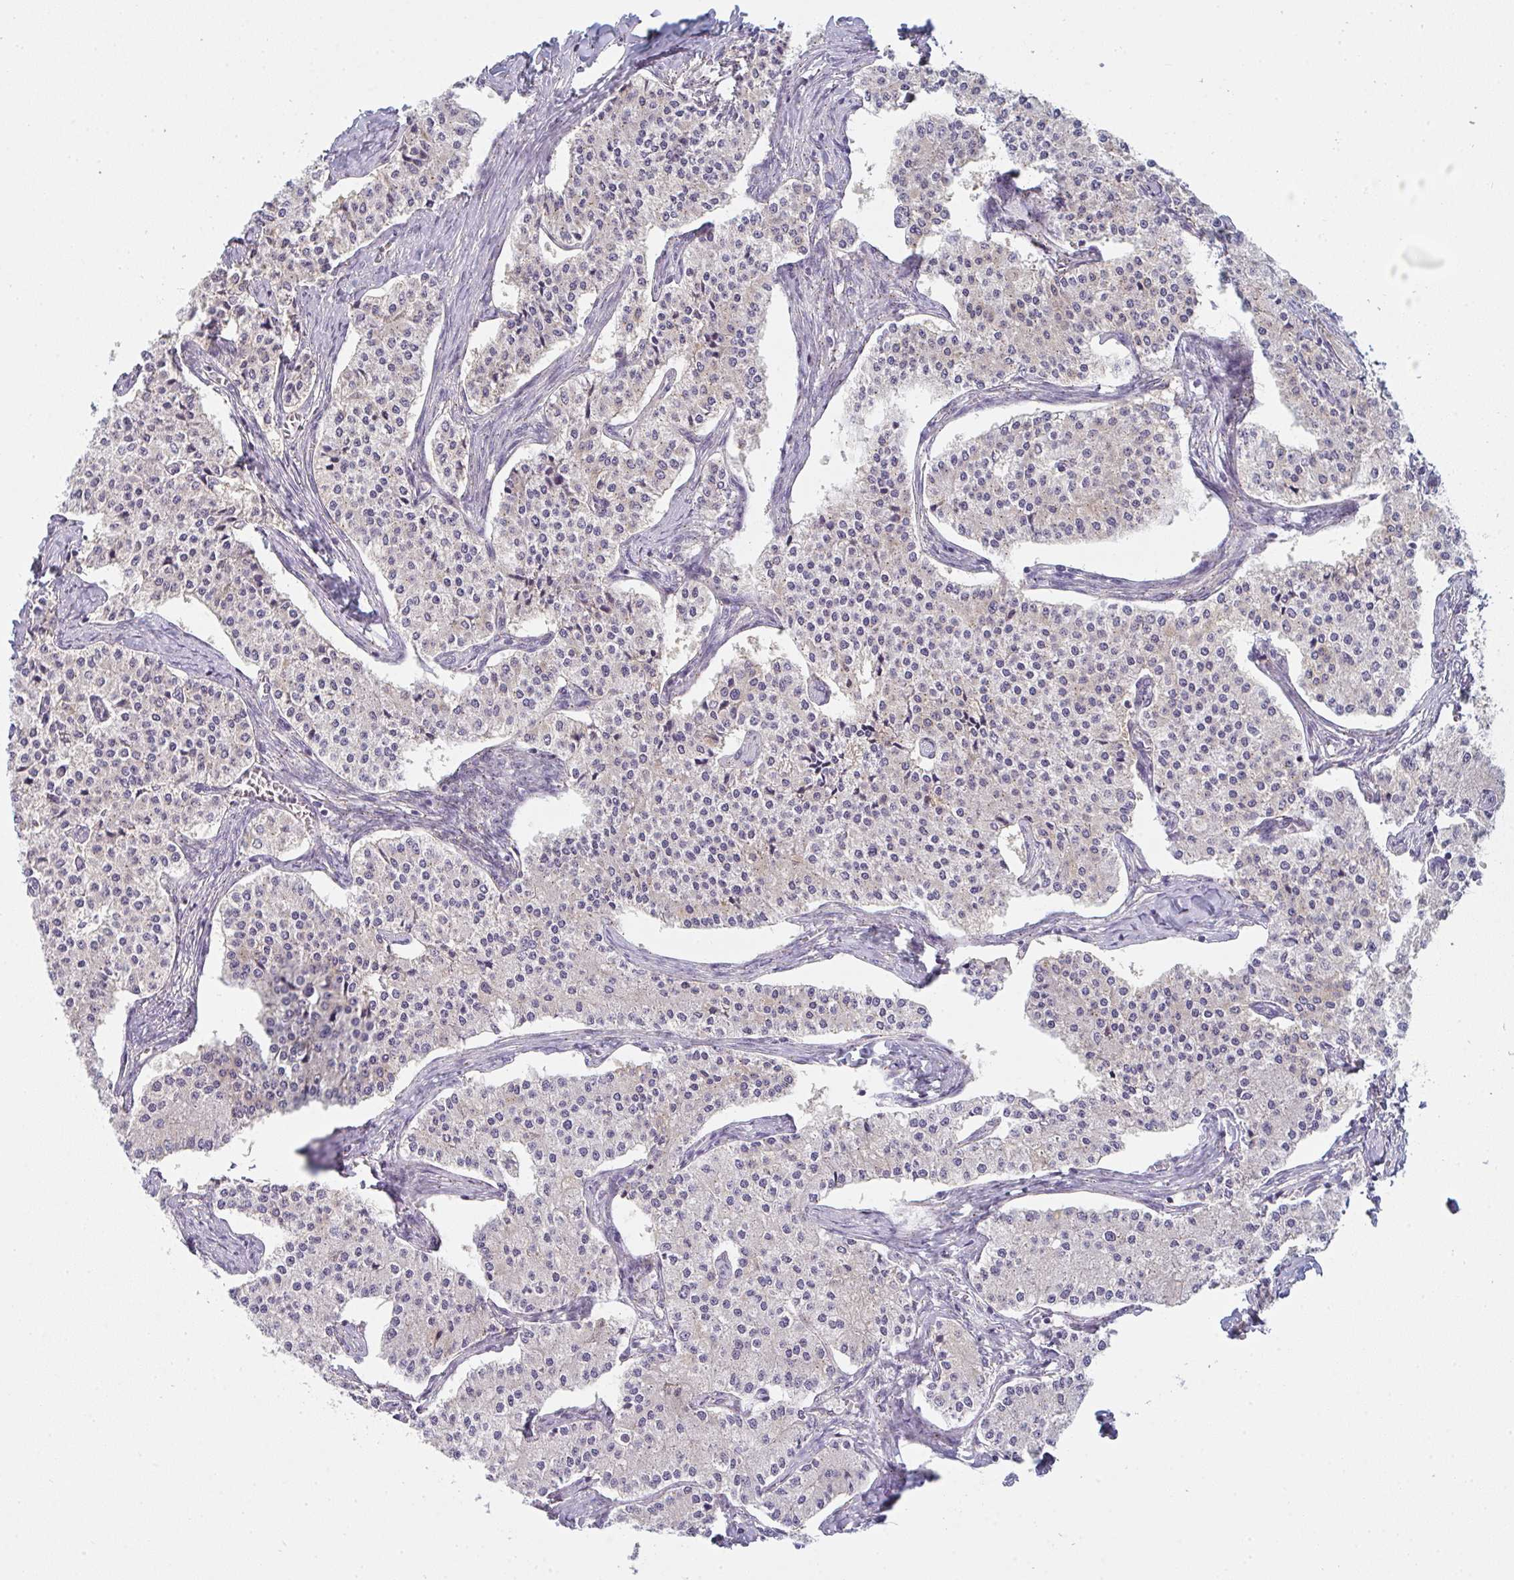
{"staining": {"intensity": "negative", "quantity": "none", "location": "none"}, "tissue": "carcinoid", "cell_type": "Tumor cells", "image_type": "cancer", "snomed": [{"axis": "morphology", "description": "Carcinoid, malignant, NOS"}, {"axis": "topography", "description": "Colon"}], "caption": "The immunohistochemistry (IHC) histopathology image has no significant positivity in tumor cells of malignant carcinoid tissue. (DAB (3,3'-diaminobenzidine) immunohistochemistry (IHC) visualized using brightfield microscopy, high magnification).", "gene": "SNX5", "patient": {"sex": "female", "age": 52}}